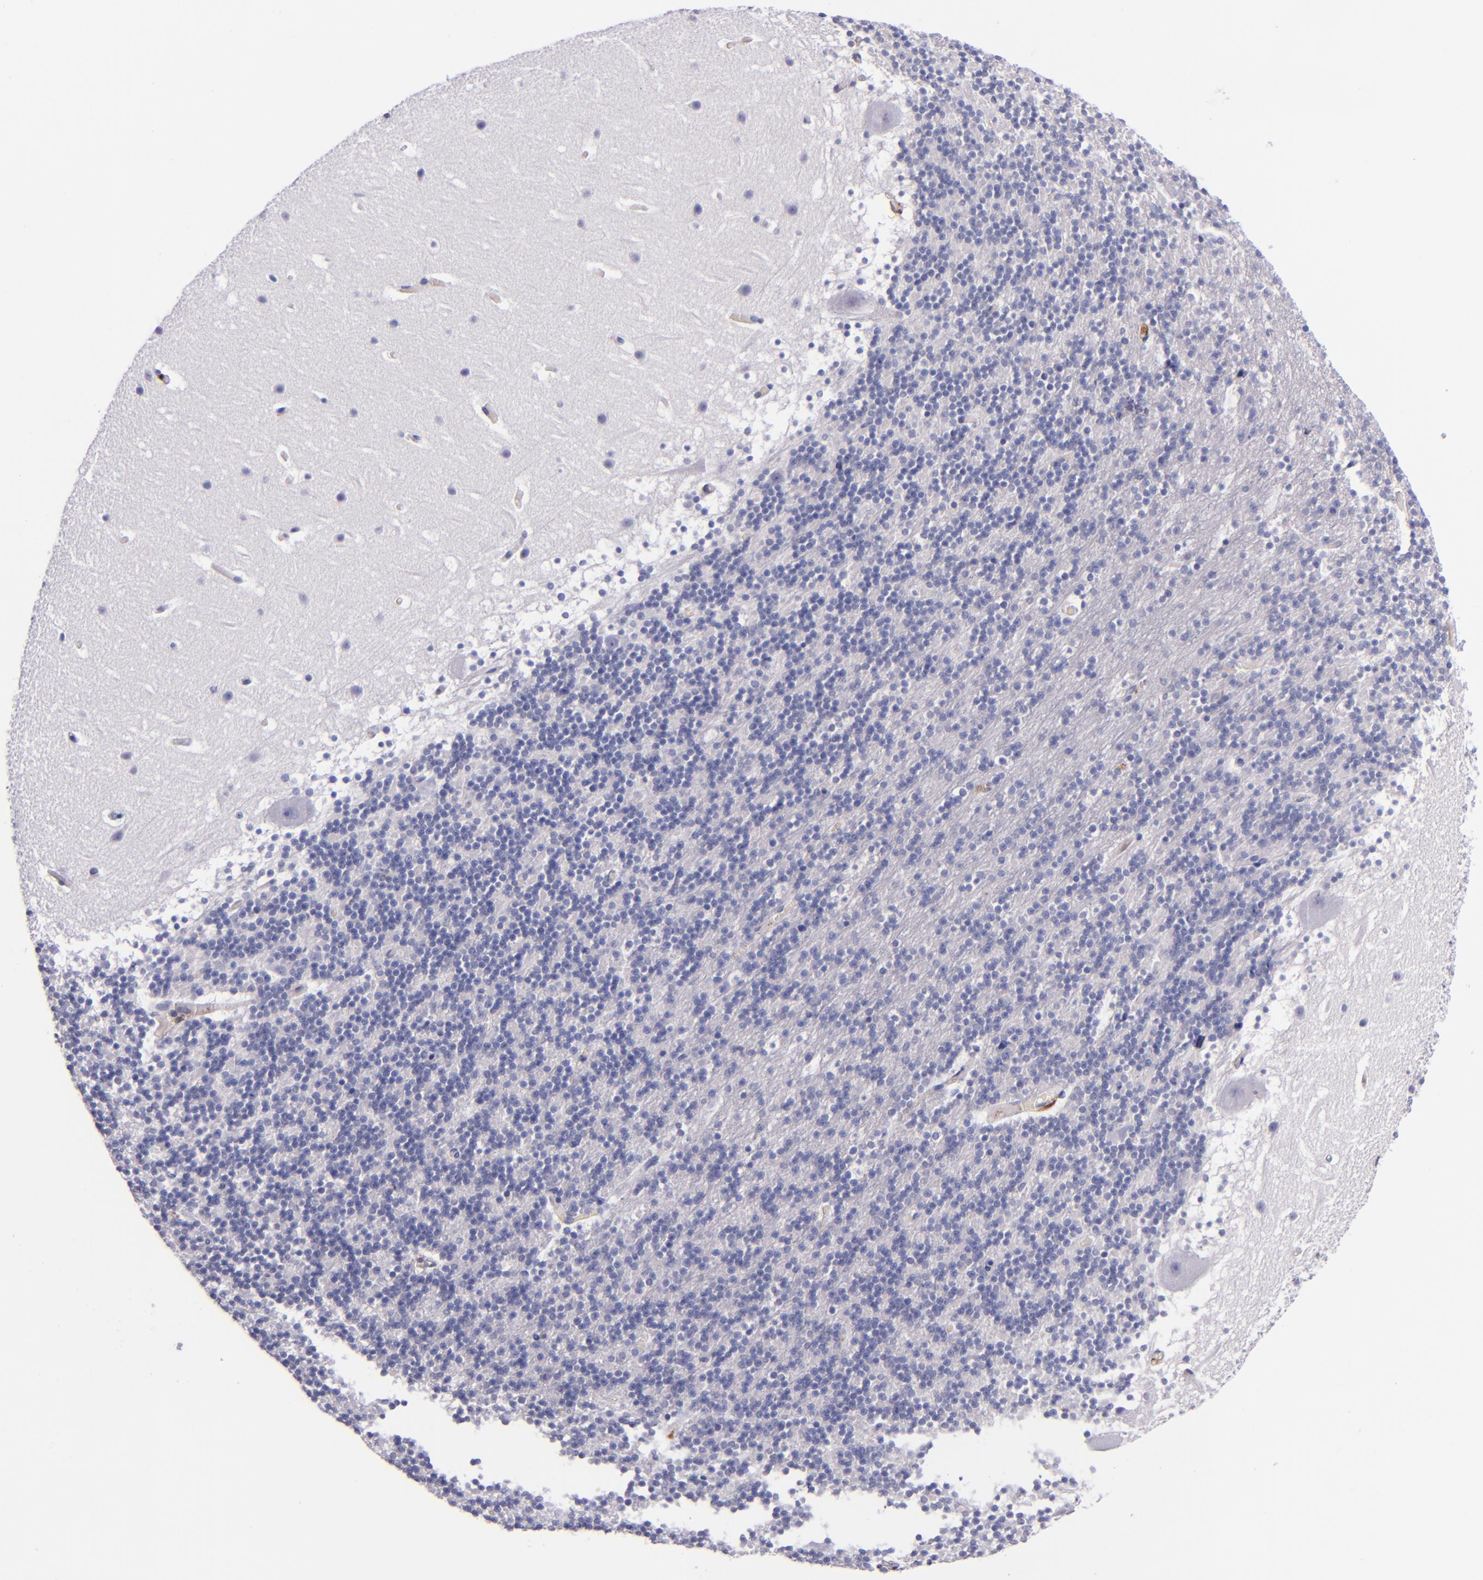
{"staining": {"intensity": "negative", "quantity": "none", "location": "none"}, "tissue": "cerebellum", "cell_type": "Cells in granular layer", "image_type": "normal", "snomed": [{"axis": "morphology", "description": "Normal tissue, NOS"}, {"axis": "topography", "description": "Cerebellum"}], "caption": "A high-resolution photomicrograph shows IHC staining of unremarkable cerebellum, which demonstrates no significant staining in cells in granular layer. The staining is performed using DAB brown chromogen with nuclei counter-stained in using hematoxylin.", "gene": "F13A1", "patient": {"sex": "male", "age": 45}}